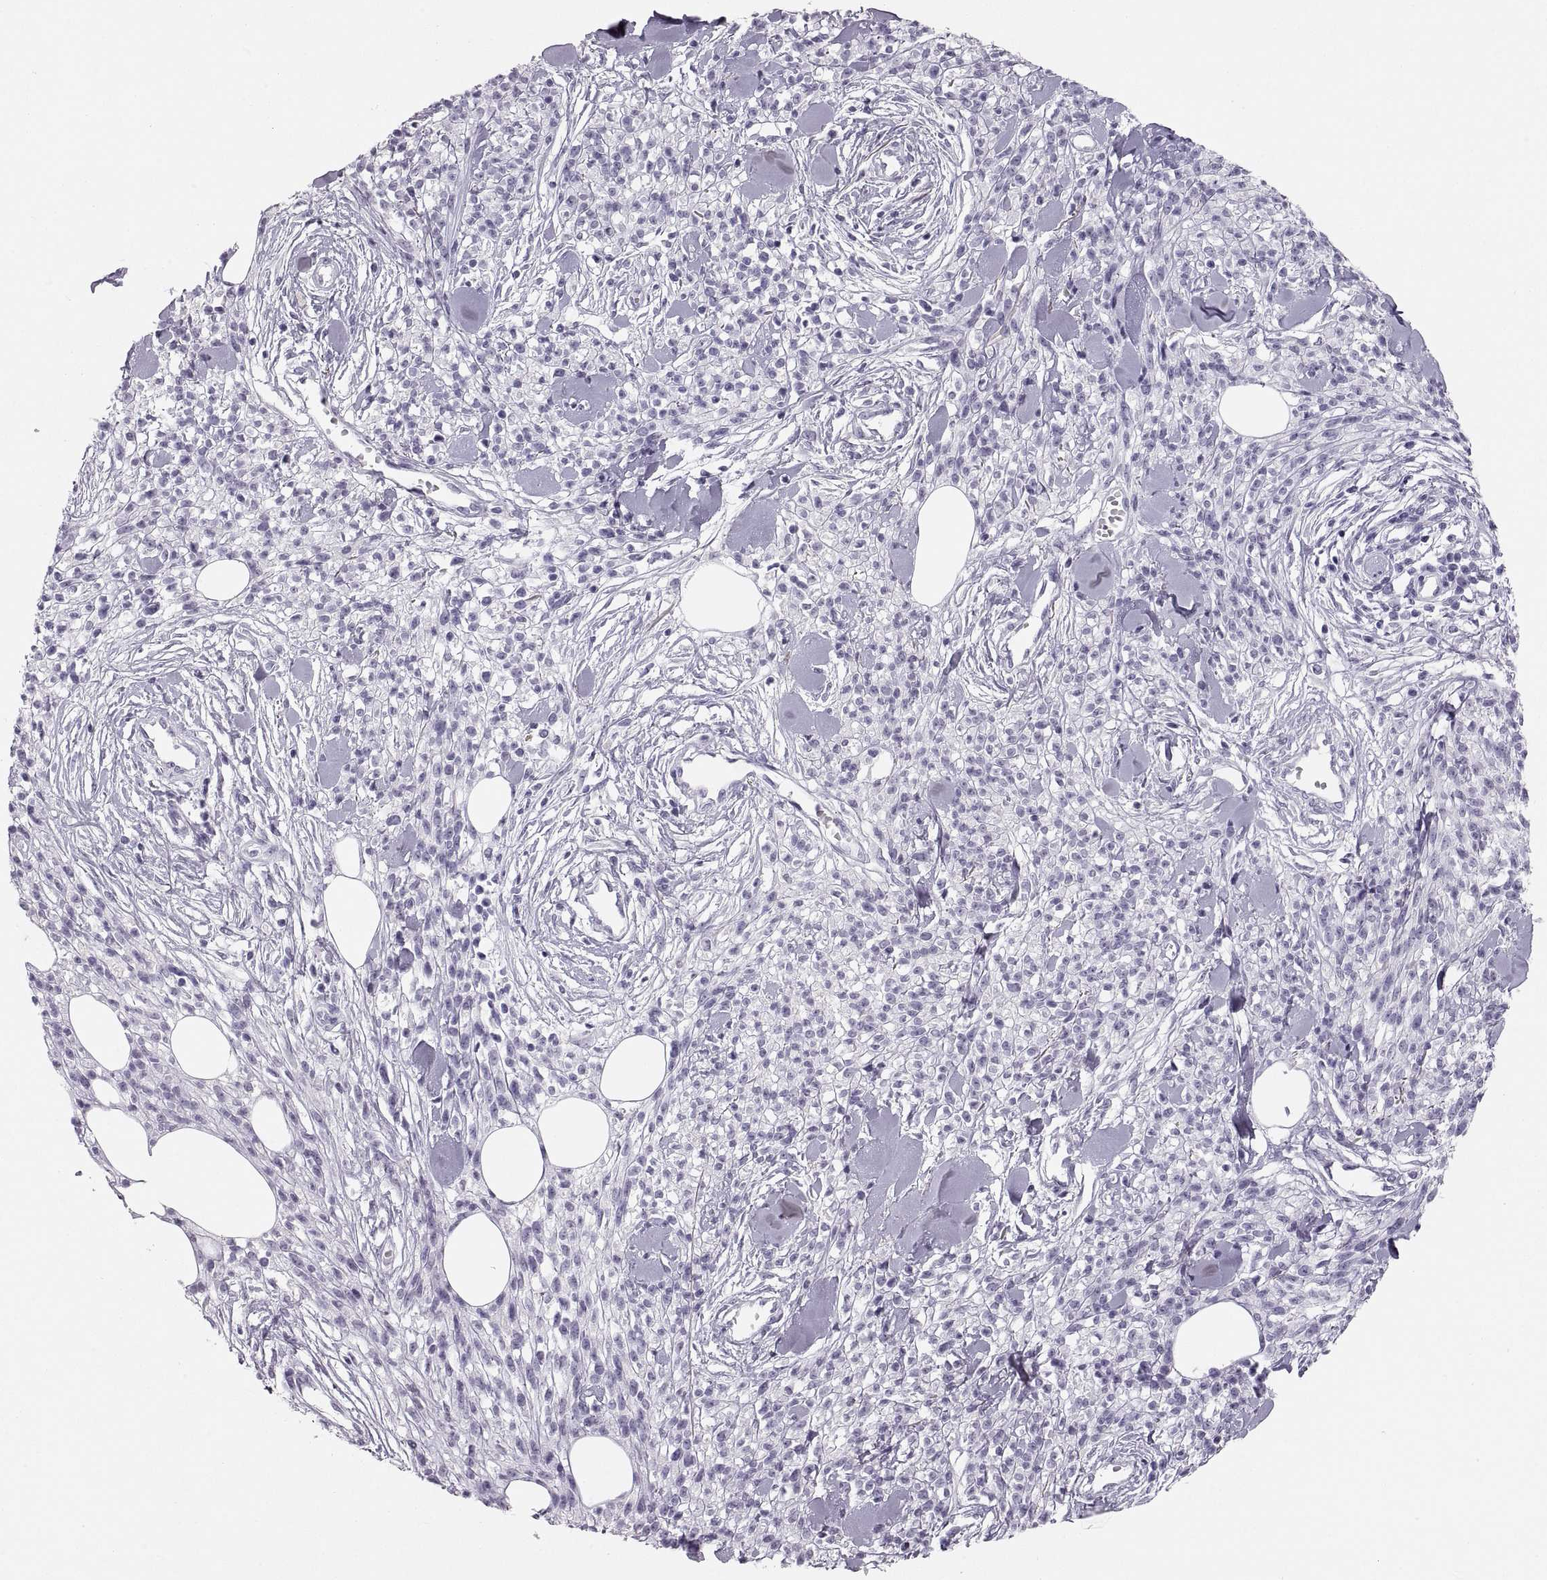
{"staining": {"intensity": "negative", "quantity": "none", "location": "none"}, "tissue": "melanoma", "cell_type": "Tumor cells", "image_type": "cancer", "snomed": [{"axis": "morphology", "description": "Malignant melanoma, NOS"}, {"axis": "topography", "description": "Skin"}, {"axis": "topography", "description": "Skin of trunk"}], "caption": "A high-resolution micrograph shows IHC staining of malignant melanoma, which displays no significant staining in tumor cells.", "gene": "MILR1", "patient": {"sex": "male", "age": 74}}